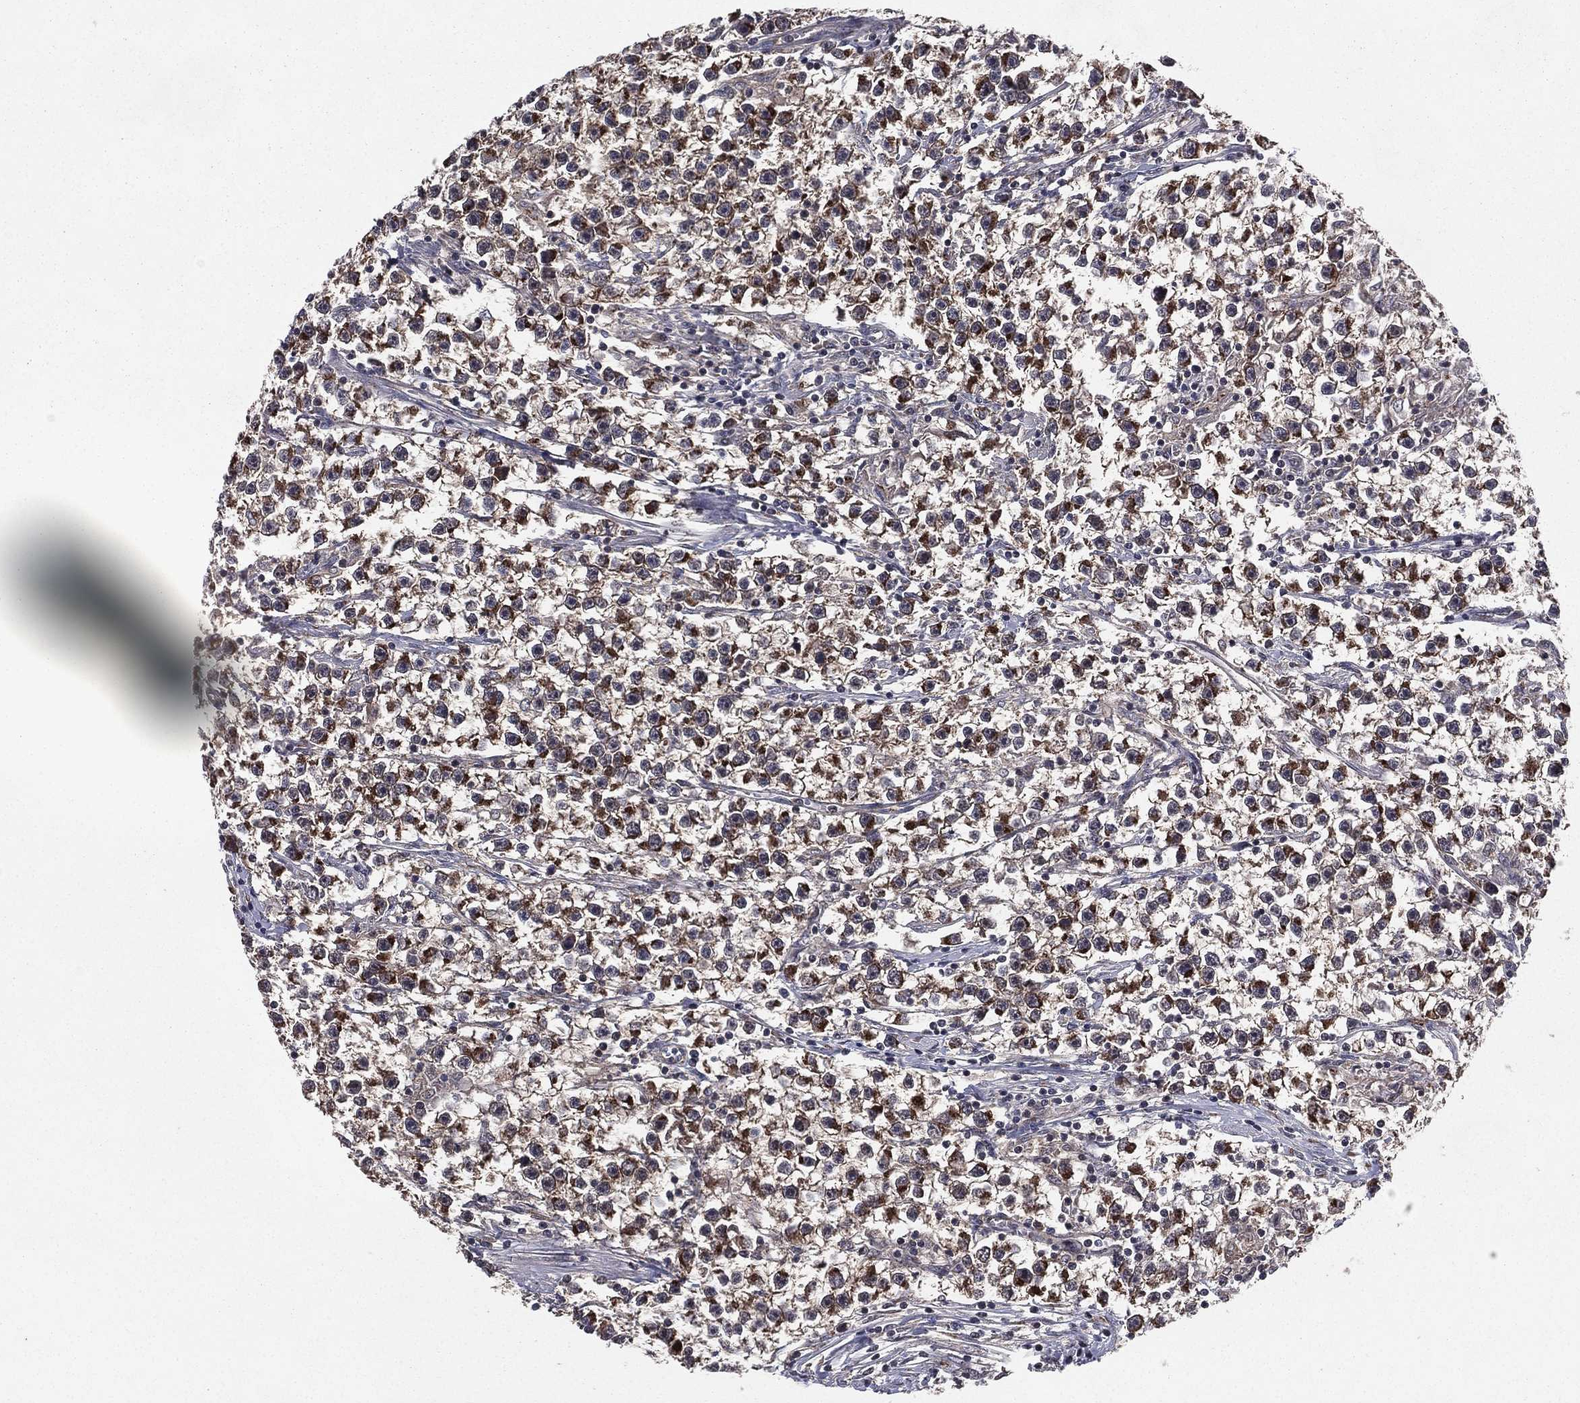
{"staining": {"intensity": "moderate", "quantity": ">75%", "location": "cytoplasmic/membranous"}, "tissue": "testis cancer", "cell_type": "Tumor cells", "image_type": "cancer", "snomed": [{"axis": "morphology", "description": "Seminoma, NOS"}, {"axis": "topography", "description": "Testis"}], "caption": "A photomicrograph showing moderate cytoplasmic/membranous positivity in about >75% of tumor cells in testis seminoma, as visualized by brown immunohistochemical staining.", "gene": "CERT1", "patient": {"sex": "male", "age": 59}}